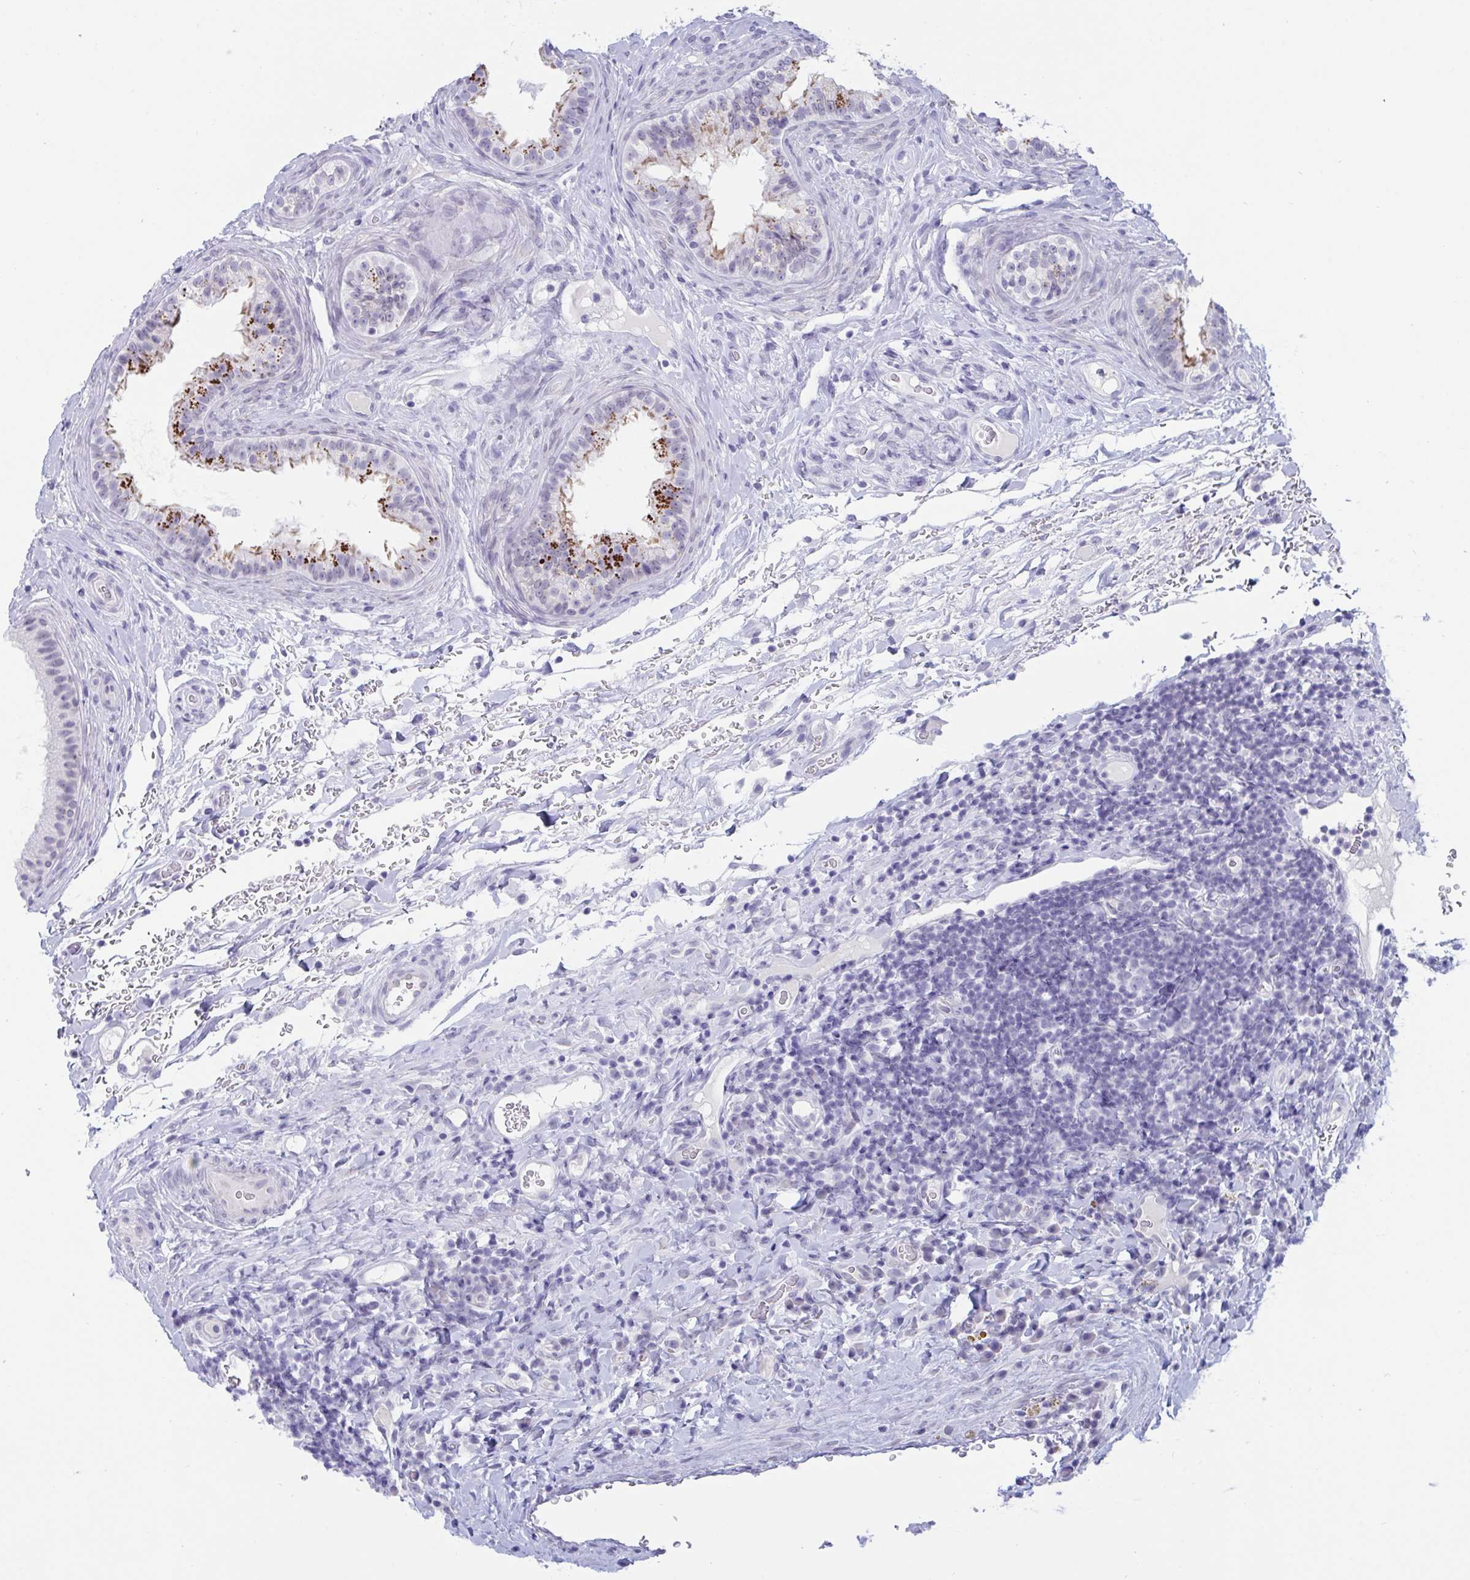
{"staining": {"intensity": "strong", "quantity": "<25%", "location": "cytoplasmic/membranous"}, "tissue": "epididymis", "cell_type": "Glandular cells", "image_type": "normal", "snomed": [{"axis": "morphology", "description": "Normal tissue, NOS"}, {"axis": "topography", "description": "Epididymis"}], "caption": "Unremarkable epididymis was stained to show a protein in brown. There is medium levels of strong cytoplasmic/membranous staining in approximately <25% of glandular cells. (Brightfield microscopy of DAB IHC at high magnification).", "gene": "CDX4", "patient": {"sex": "male", "age": 23}}